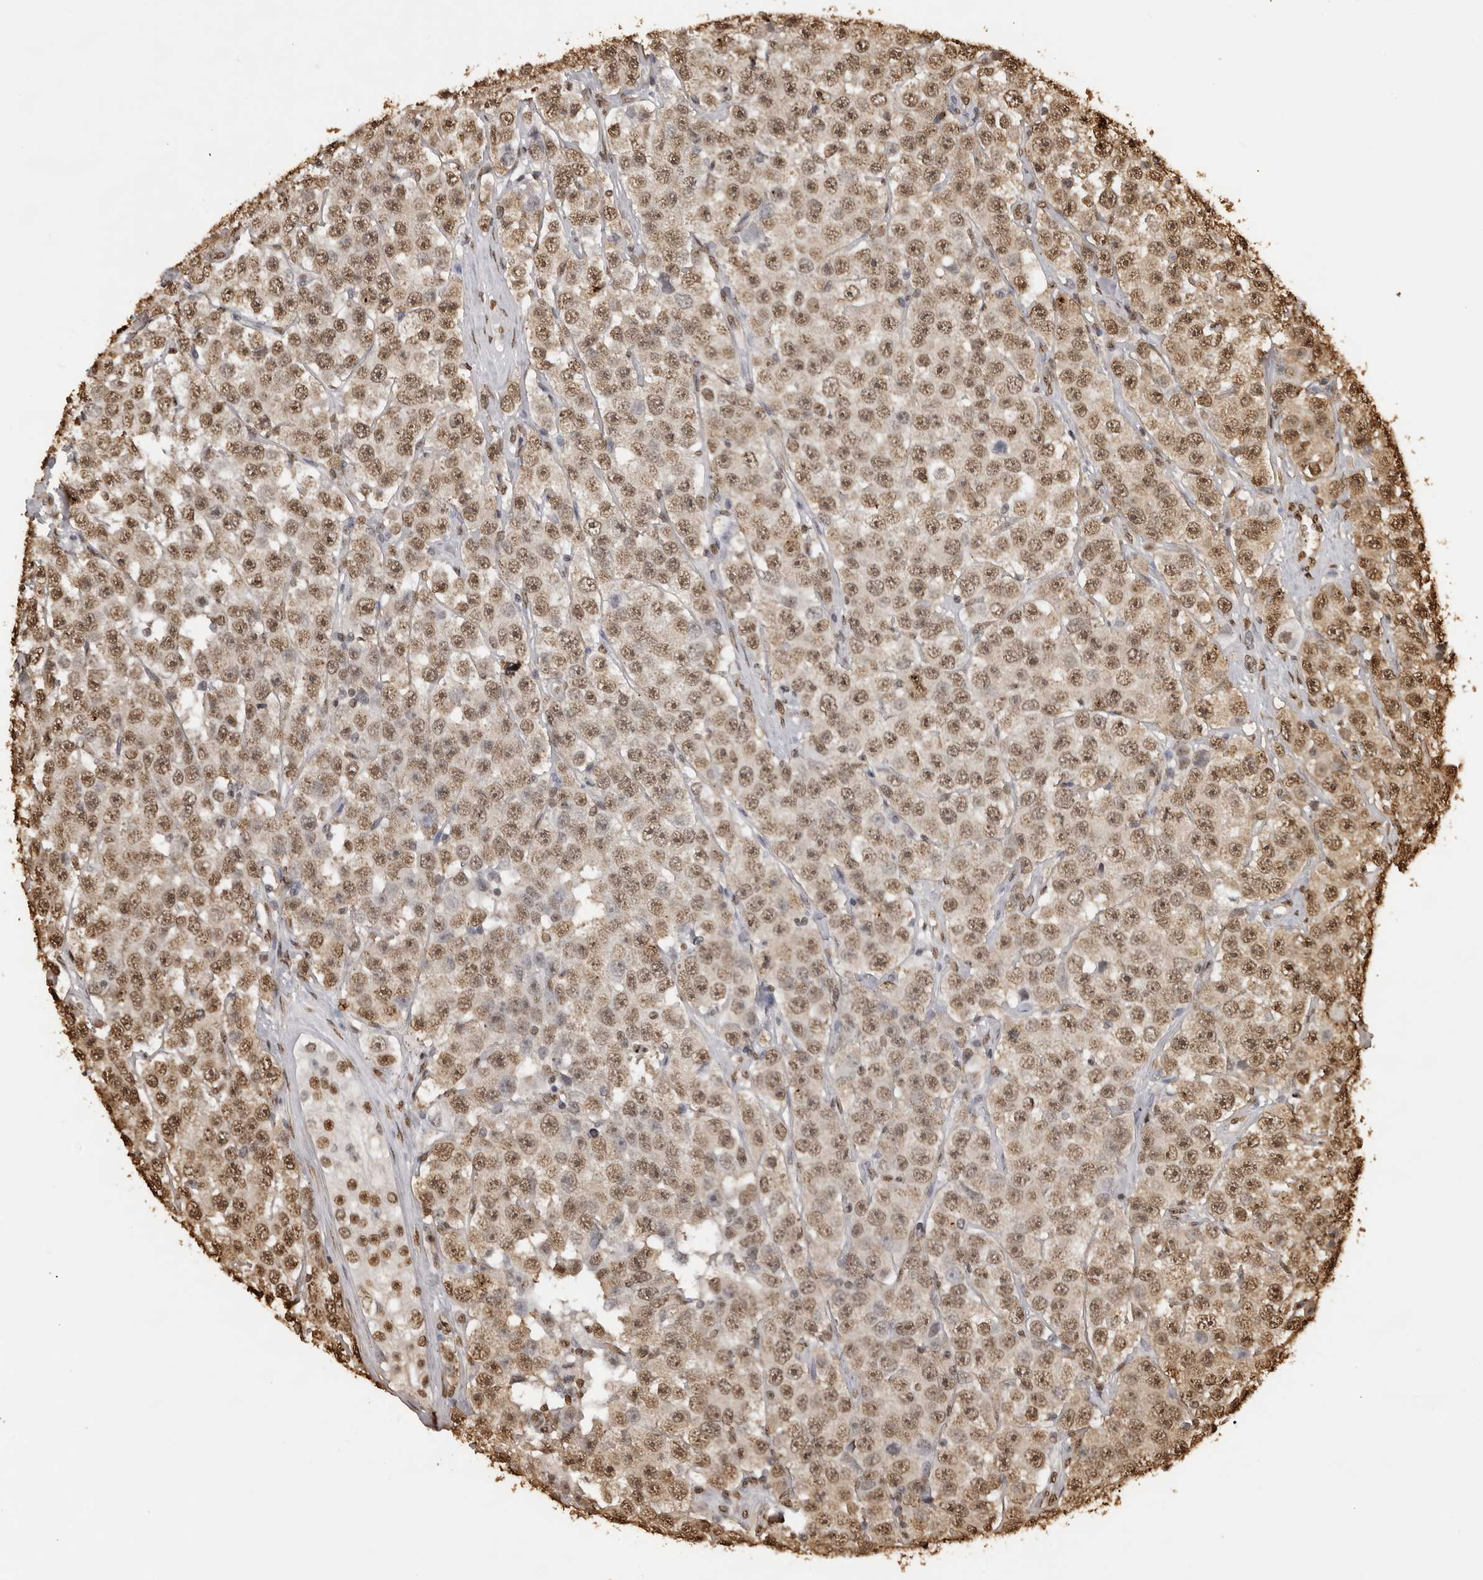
{"staining": {"intensity": "moderate", "quantity": ">75%", "location": "nuclear"}, "tissue": "testis cancer", "cell_type": "Tumor cells", "image_type": "cancer", "snomed": [{"axis": "morphology", "description": "Seminoma, NOS"}, {"axis": "topography", "description": "Testis"}], "caption": "Immunohistochemical staining of human testis cancer displays medium levels of moderate nuclear protein staining in approximately >75% of tumor cells.", "gene": "ZFP91", "patient": {"sex": "male", "age": 28}}